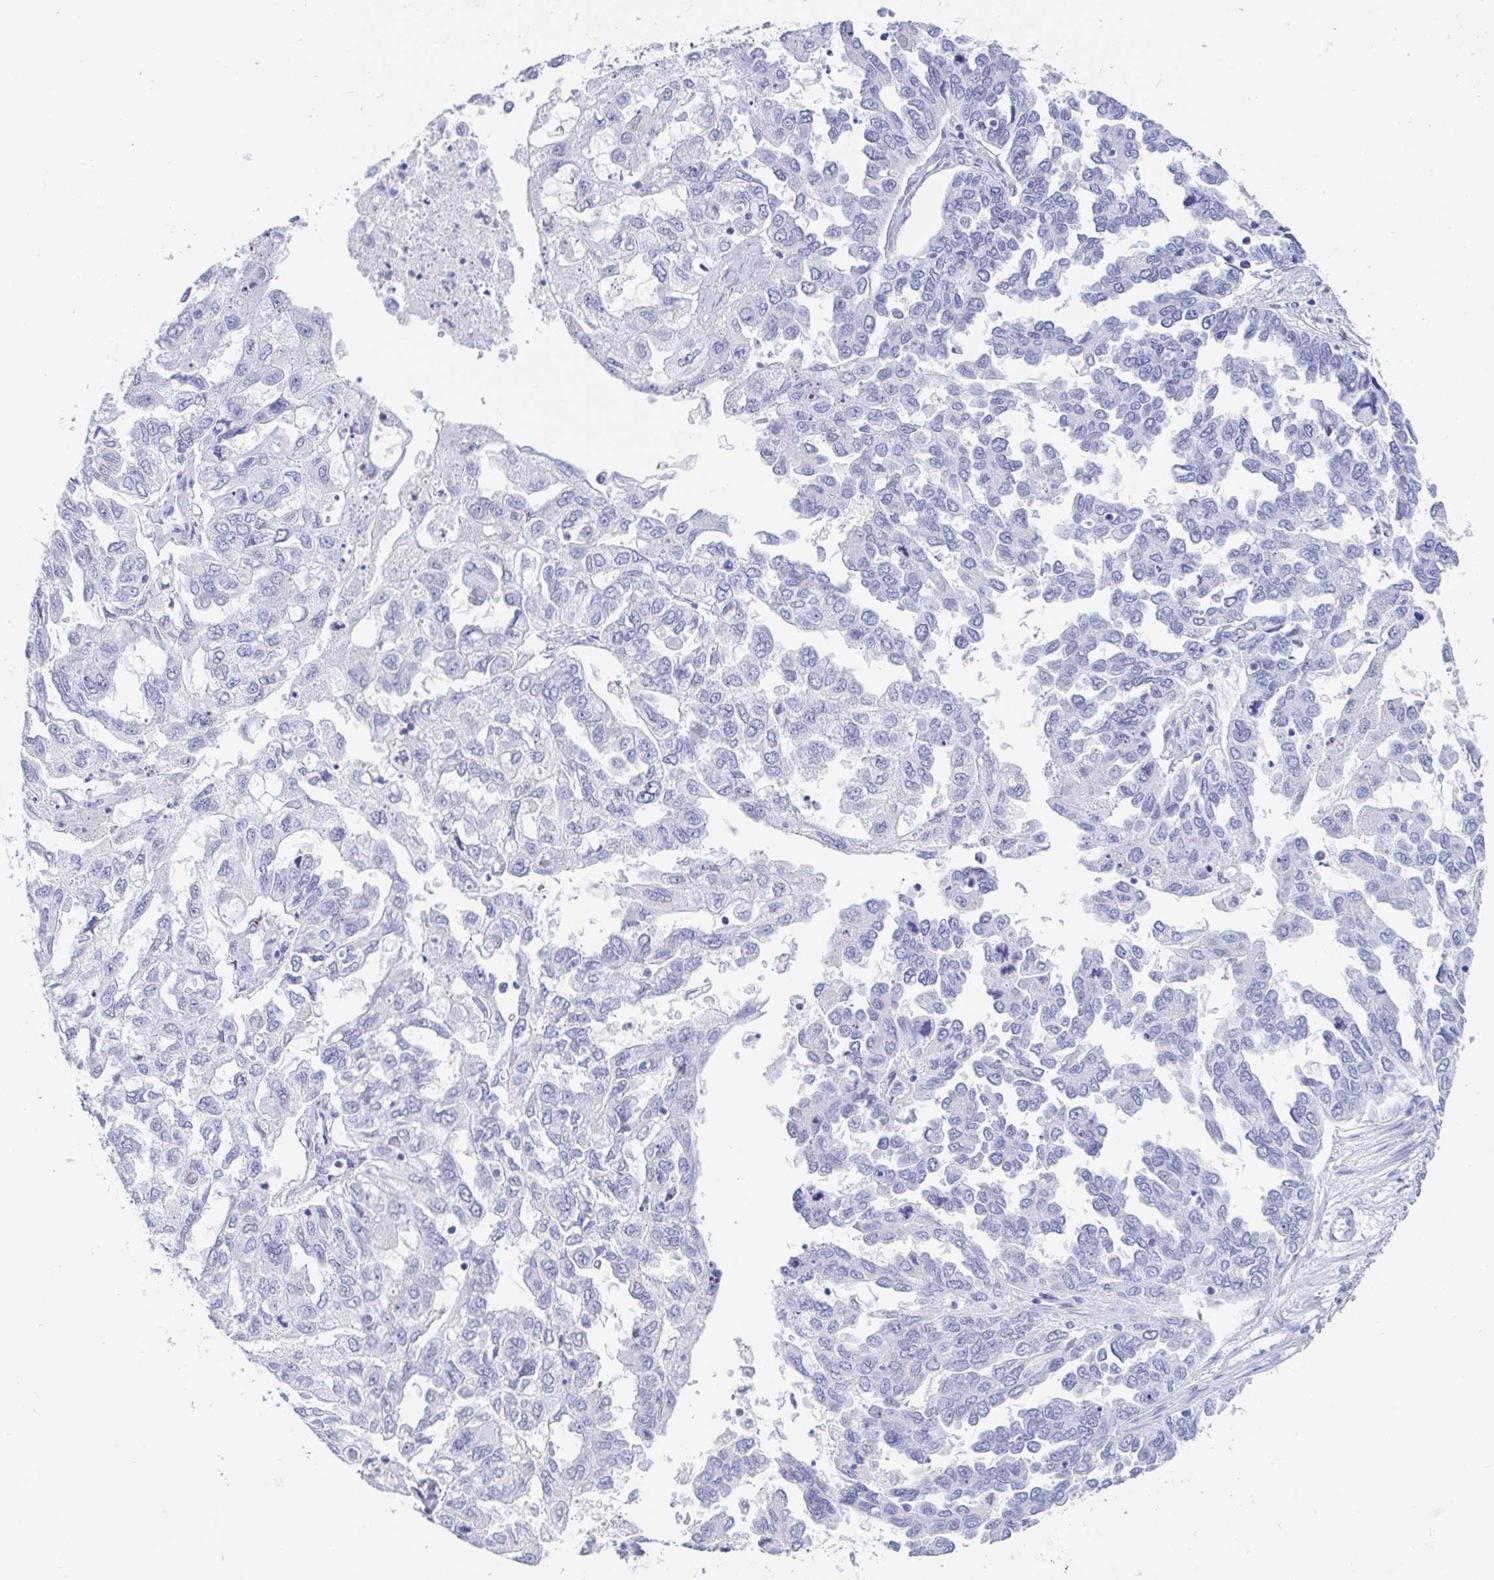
{"staining": {"intensity": "negative", "quantity": "none", "location": "none"}, "tissue": "ovarian cancer", "cell_type": "Tumor cells", "image_type": "cancer", "snomed": [{"axis": "morphology", "description": "Cystadenocarcinoma, serous, NOS"}, {"axis": "topography", "description": "Ovary"}], "caption": "Photomicrograph shows no significant protein staining in tumor cells of ovarian cancer.", "gene": "TAS2R41", "patient": {"sex": "female", "age": 53}}